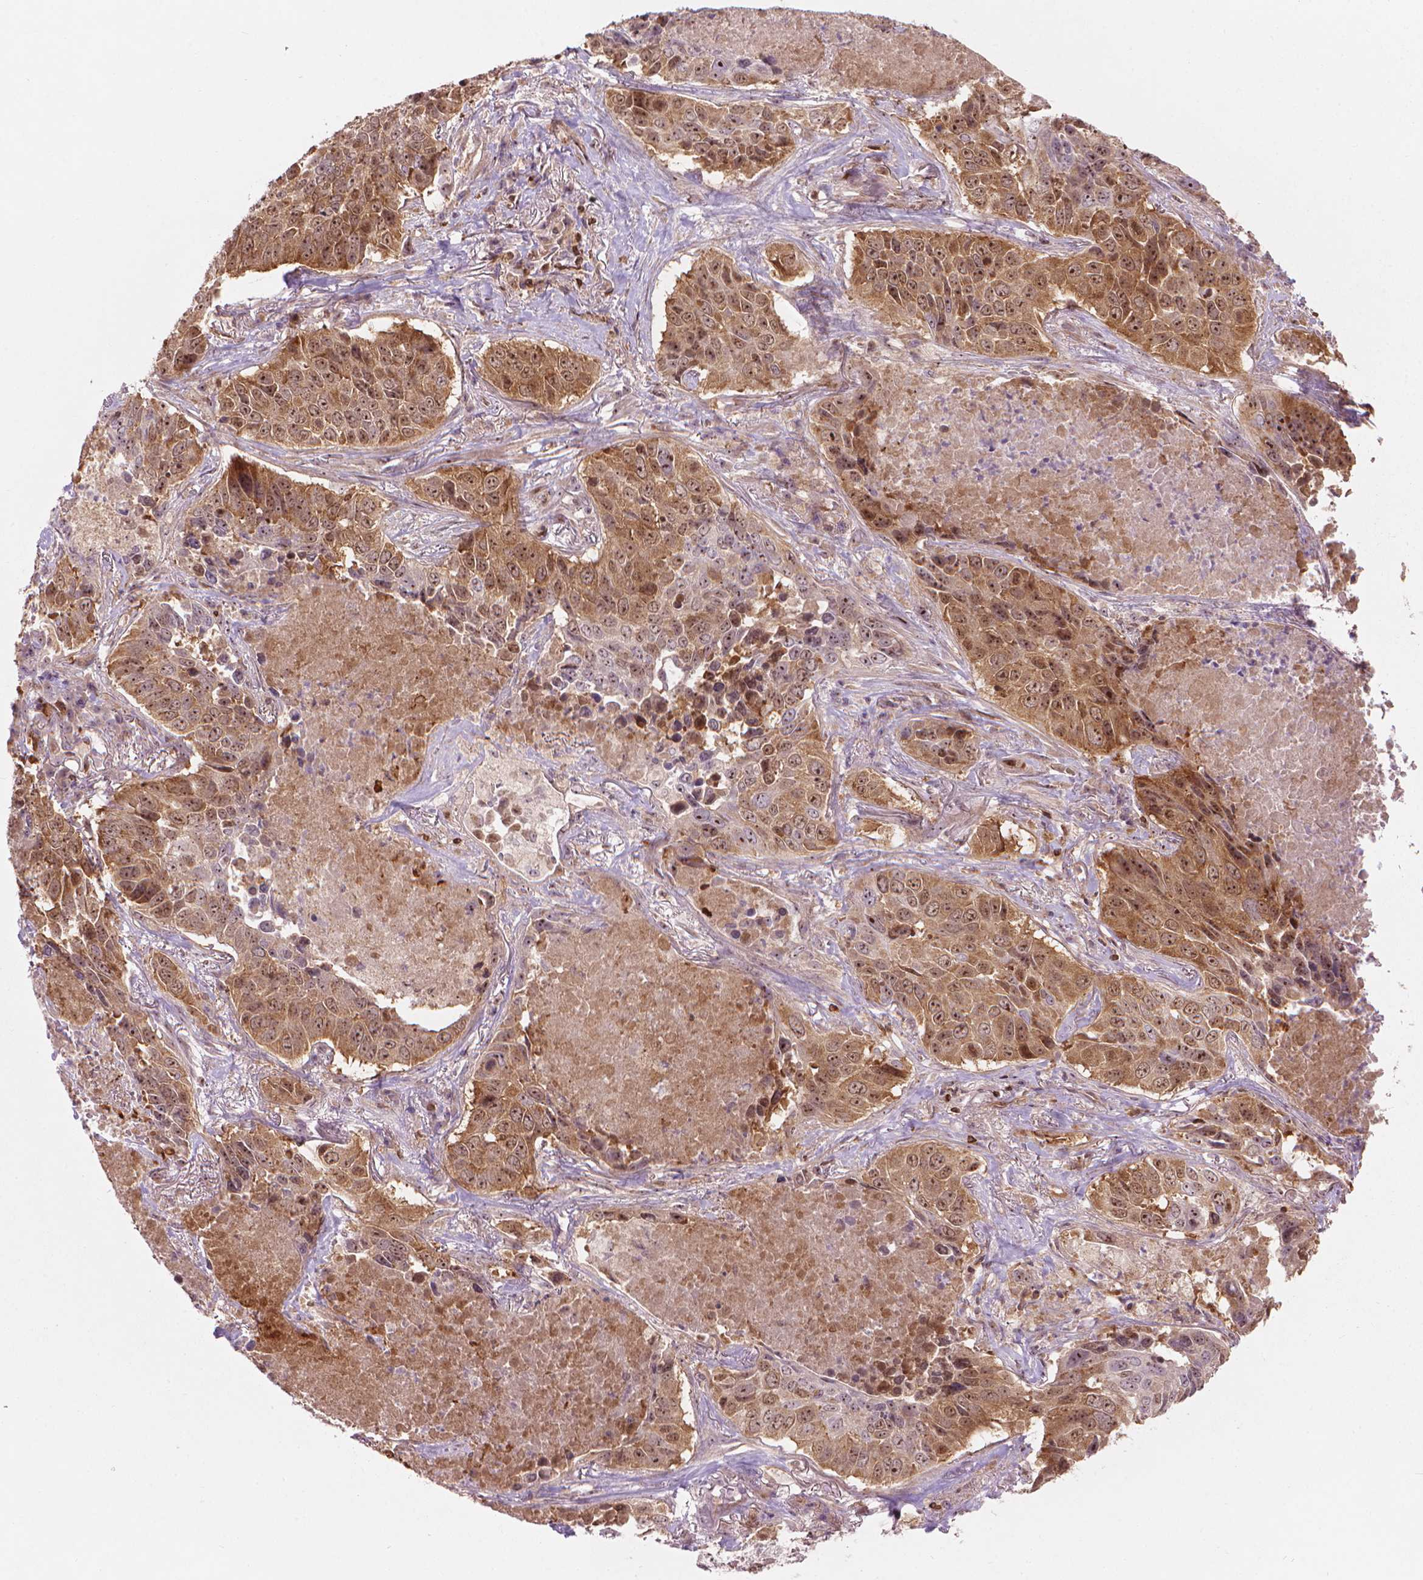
{"staining": {"intensity": "moderate", "quantity": ">75%", "location": "cytoplasmic/membranous,nuclear"}, "tissue": "lung cancer", "cell_type": "Tumor cells", "image_type": "cancer", "snomed": [{"axis": "morphology", "description": "Normal tissue, NOS"}, {"axis": "morphology", "description": "Squamous cell carcinoma, NOS"}, {"axis": "topography", "description": "Bronchus"}, {"axis": "topography", "description": "Lung"}], "caption": "There is medium levels of moderate cytoplasmic/membranous and nuclear positivity in tumor cells of lung cancer, as demonstrated by immunohistochemical staining (brown color).", "gene": "SMC2", "patient": {"sex": "male", "age": 64}}